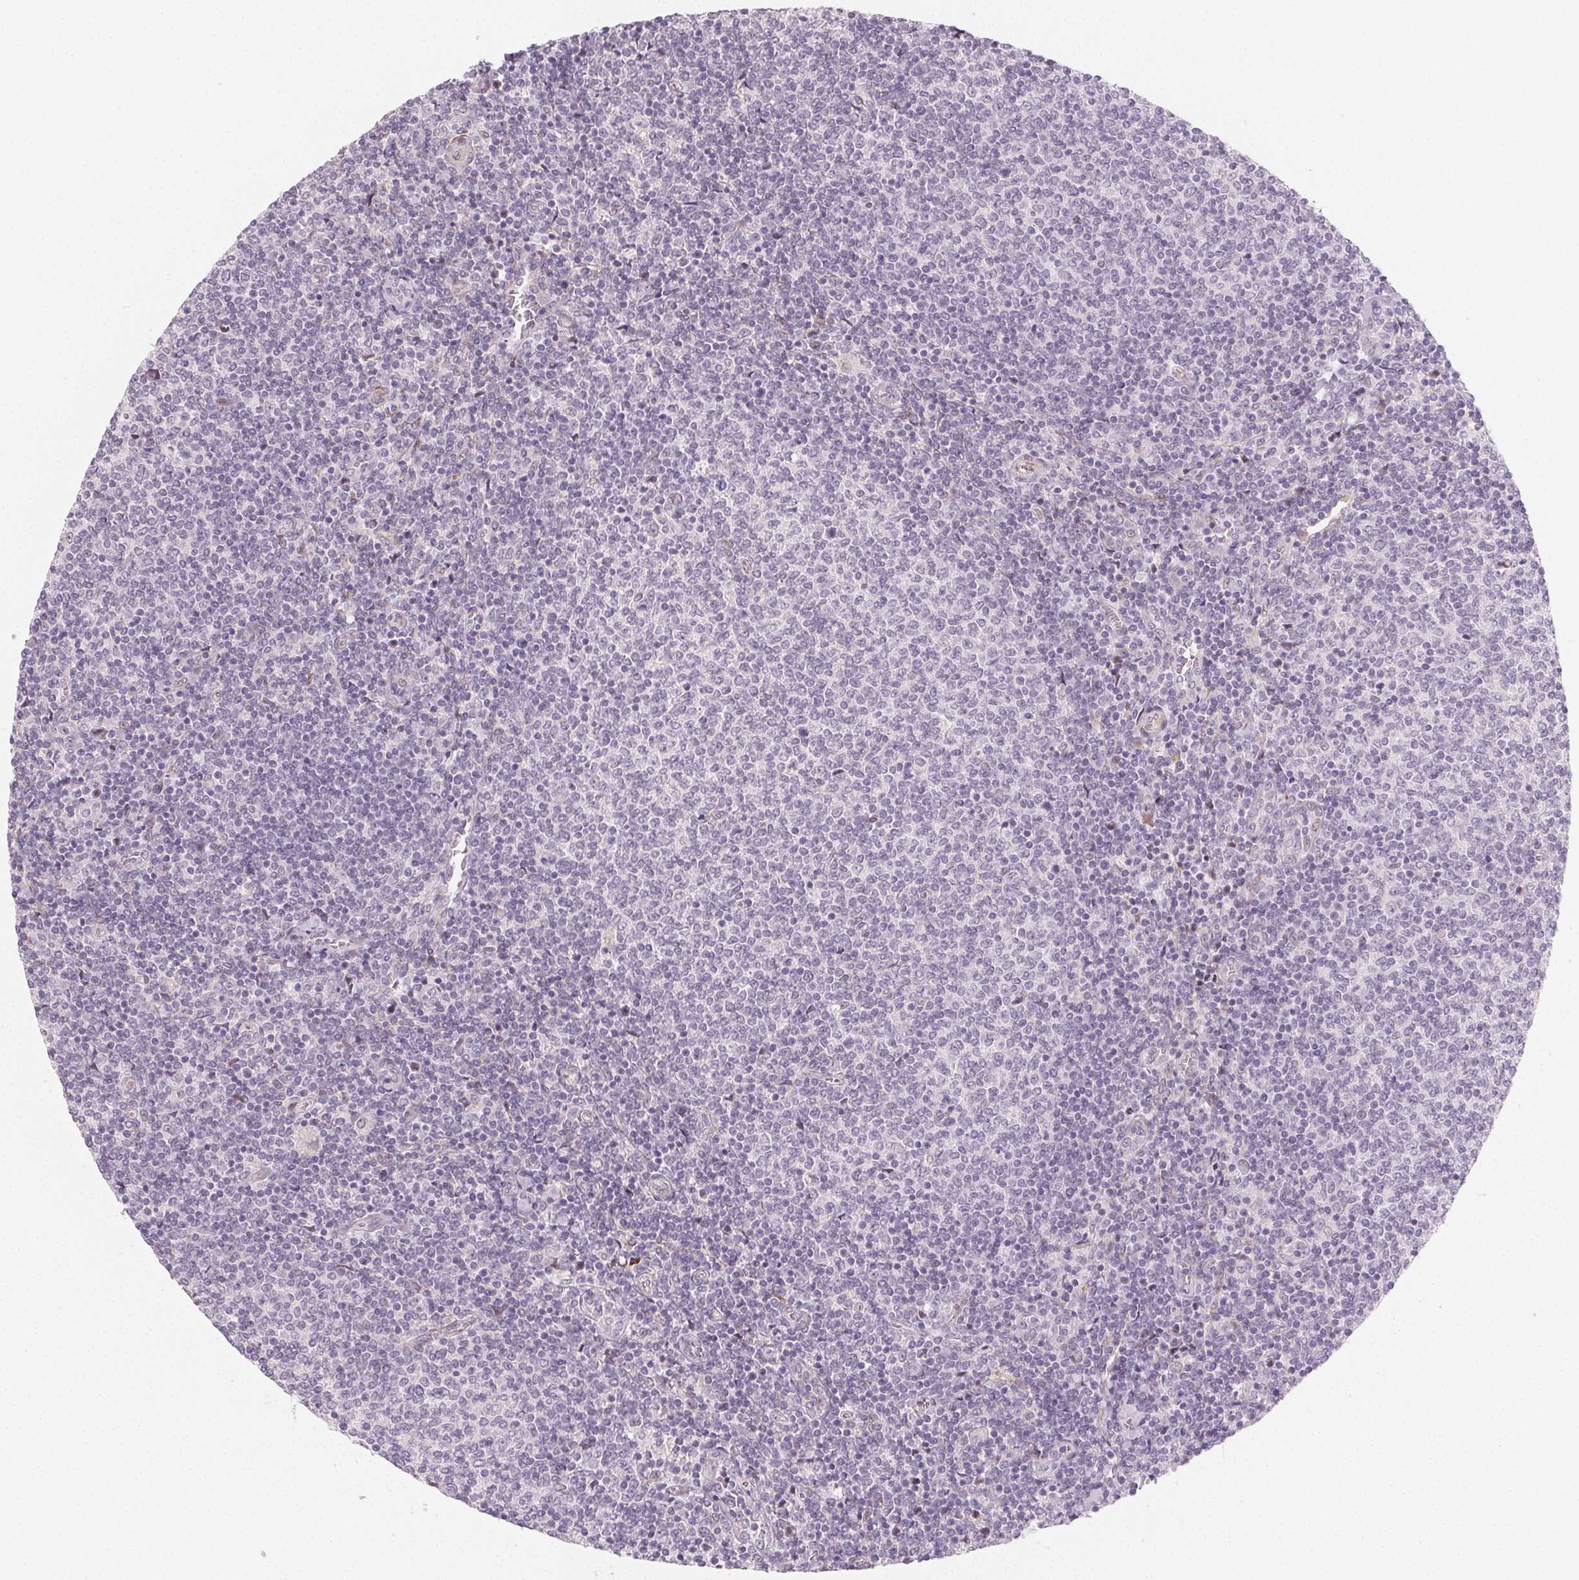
{"staining": {"intensity": "negative", "quantity": "none", "location": "none"}, "tissue": "lymphoma", "cell_type": "Tumor cells", "image_type": "cancer", "snomed": [{"axis": "morphology", "description": "Malignant lymphoma, non-Hodgkin's type, Low grade"}, {"axis": "topography", "description": "Lymph node"}], "caption": "Micrograph shows no protein positivity in tumor cells of low-grade malignant lymphoma, non-Hodgkin's type tissue.", "gene": "CCDC96", "patient": {"sex": "male", "age": 52}}